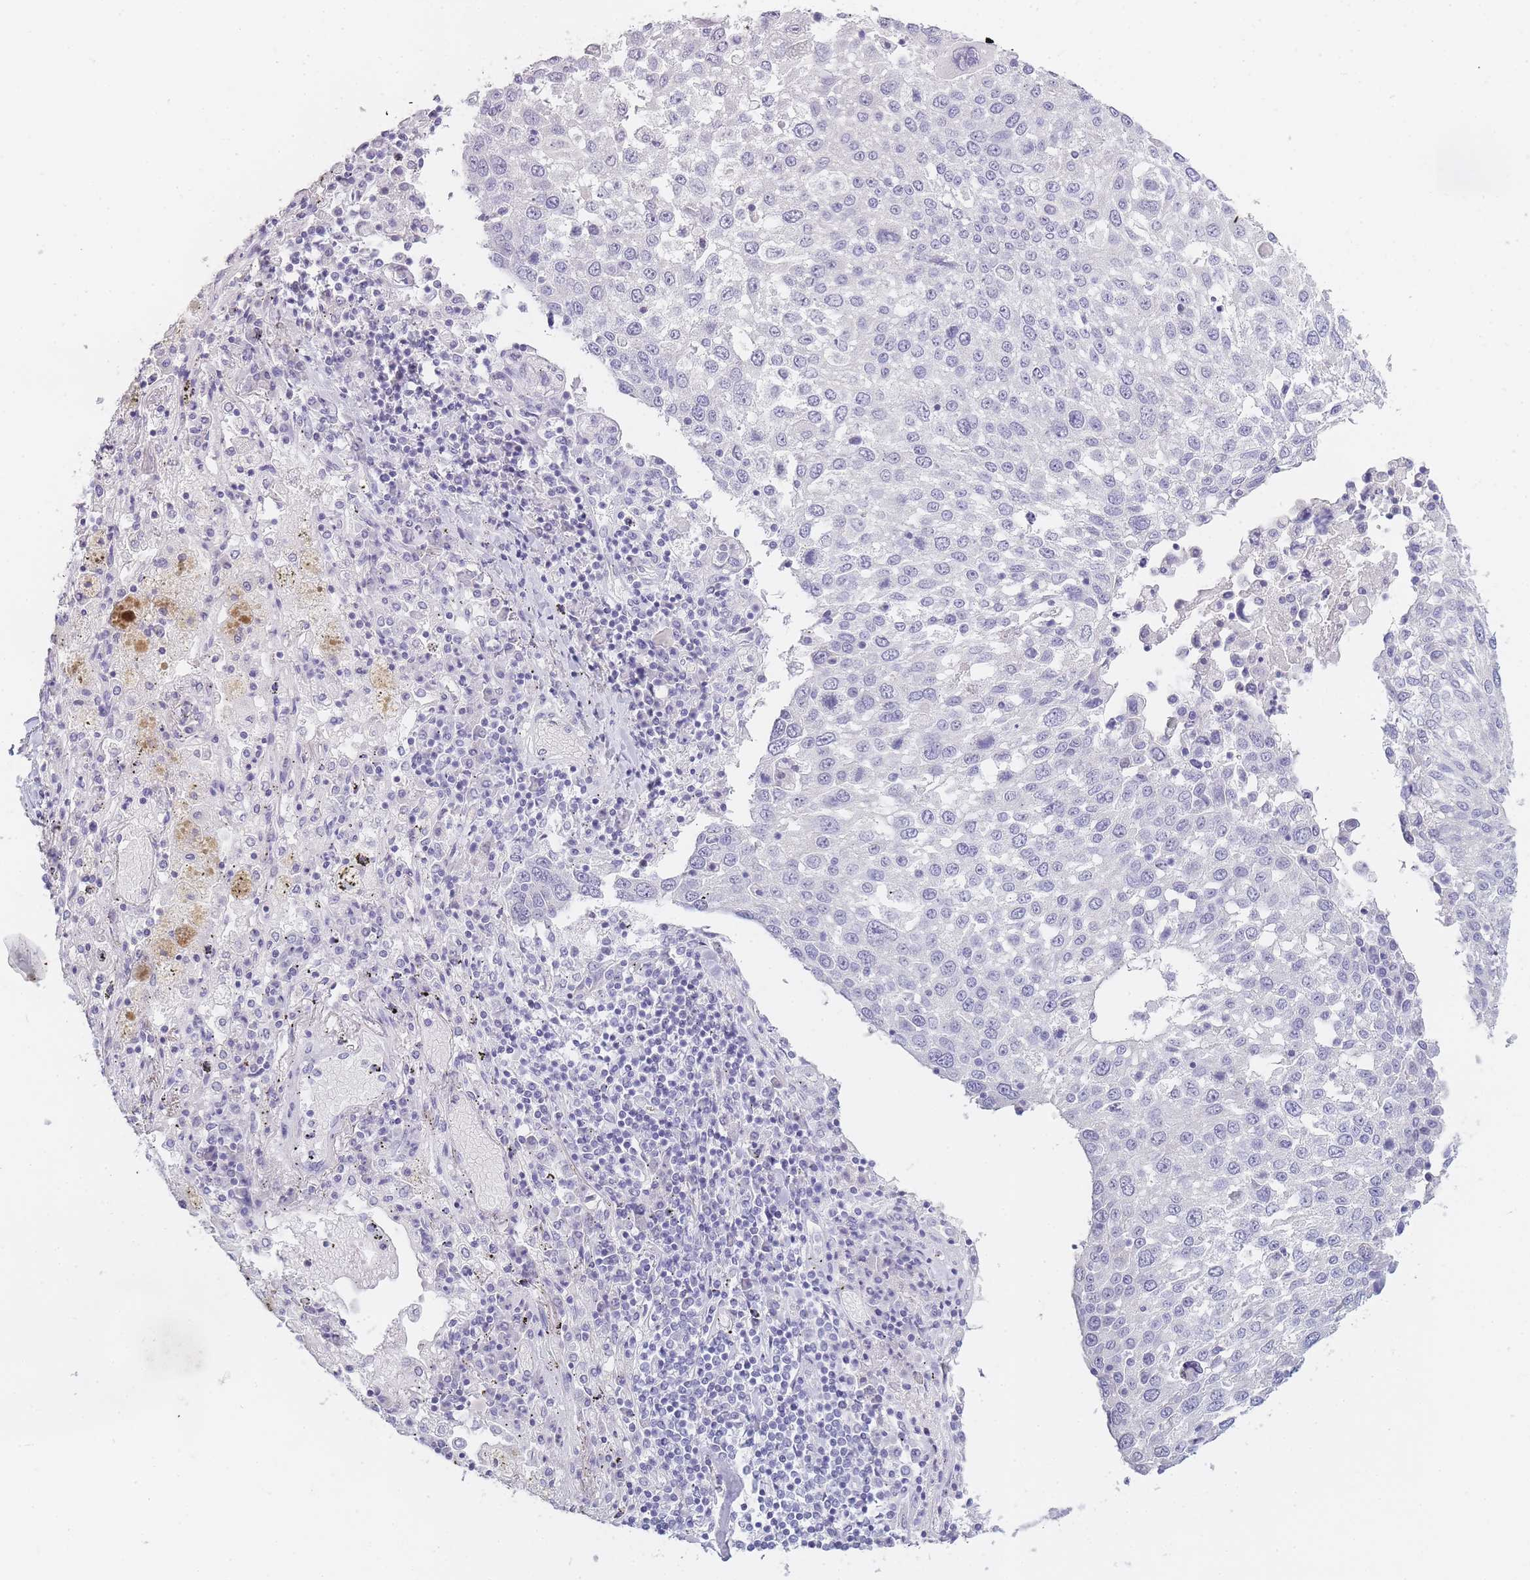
{"staining": {"intensity": "negative", "quantity": "none", "location": "none"}, "tissue": "lung cancer", "cell_type": "Tumor cells", "image_type": "cancer", "snomed": [{"axis": "morphology", "description": "Squamous cell carcinoma, NOS"}, {"axis": "topography", "description": "Lung"}], "caption": "A high-resolution image shows immunohistochemistry (IHC) staining of lung squamous cell carcinoma, which demonstrates no significant staining in tumor cells. (Stains: DAB IHC with hematoxylin counter stain, Microscopy: brightfield microscopy at high magnification).", "gene": "INS", "patient": {"sex": "male", "age": 65}}